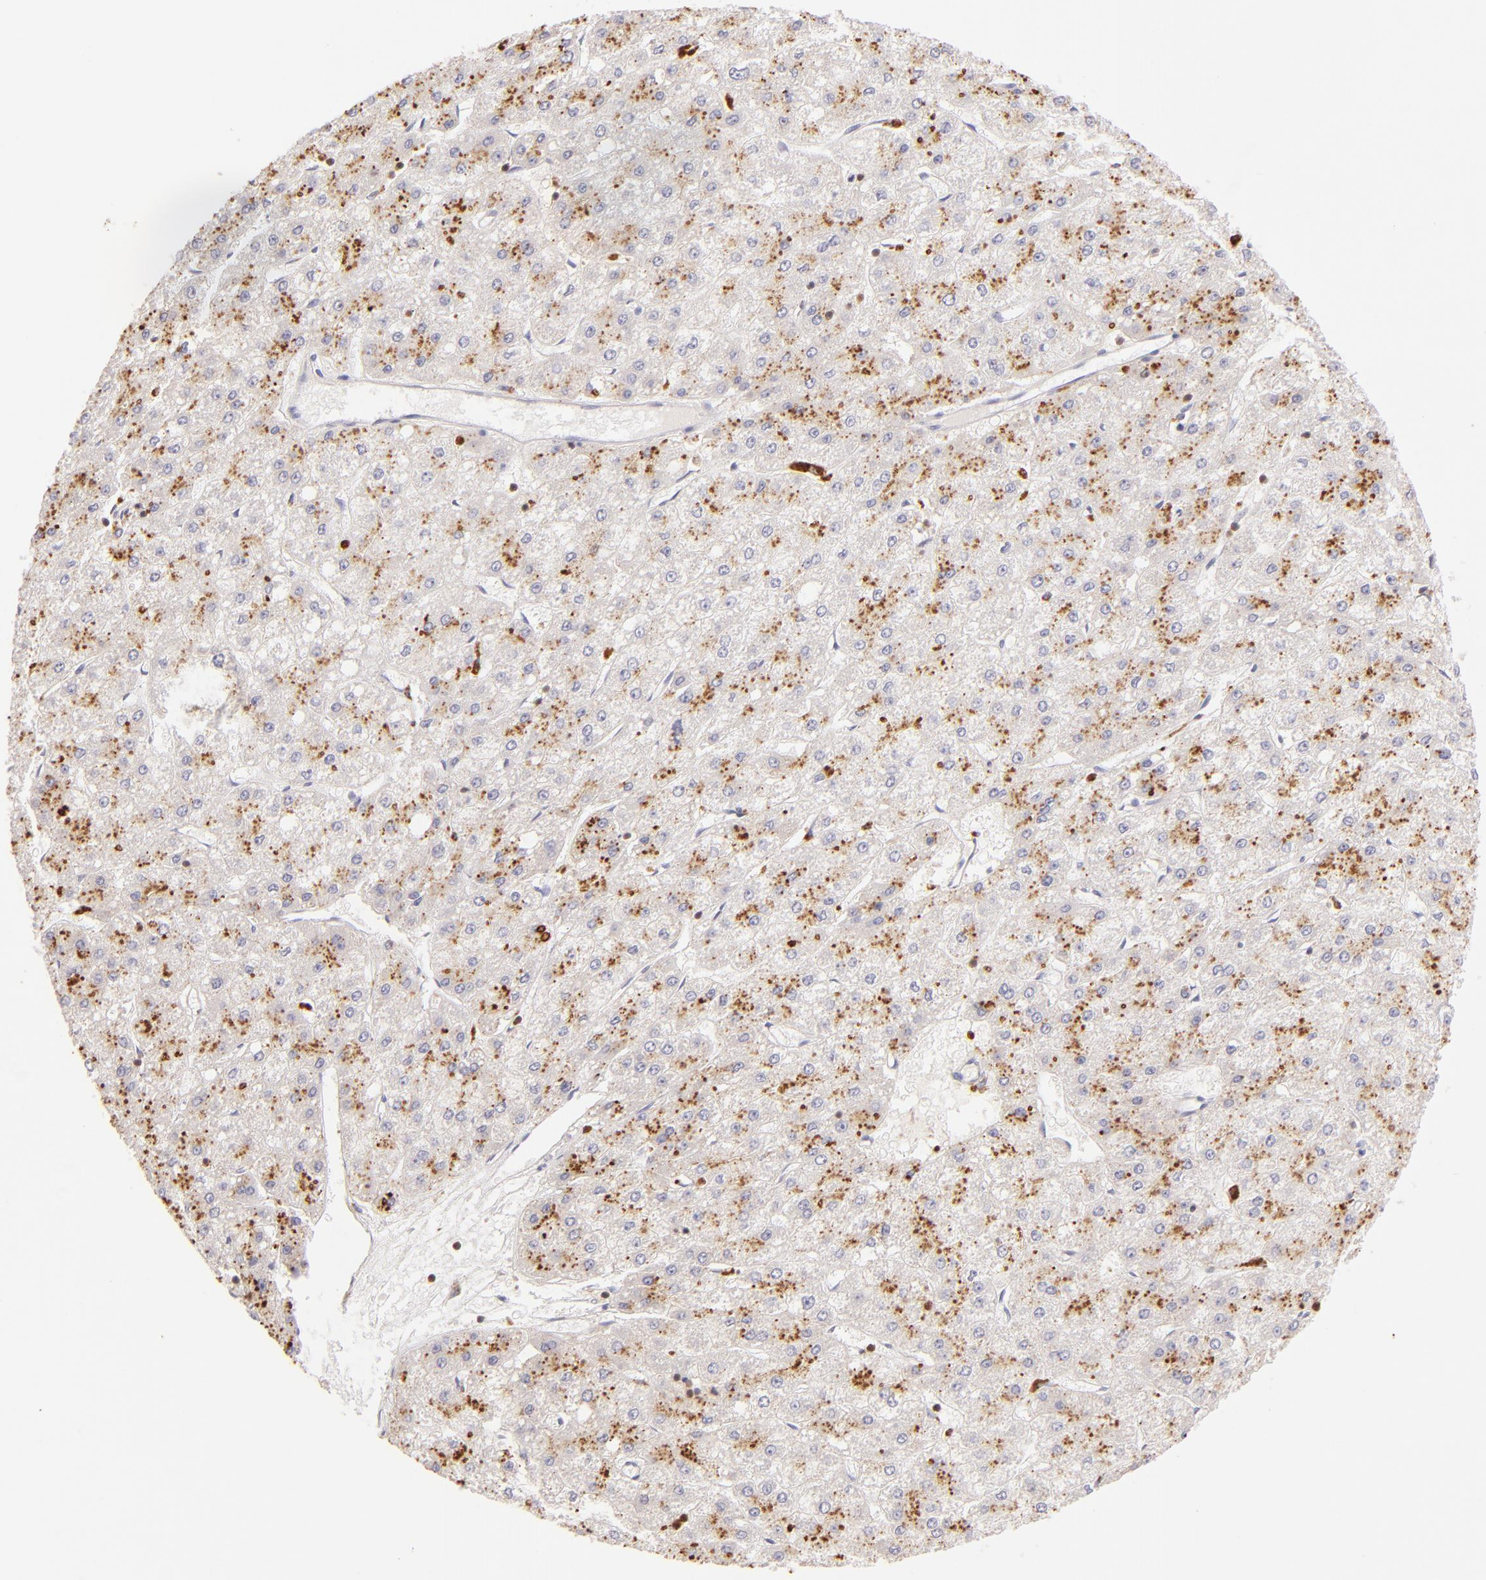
{"staining": {"intensity": "strong", "quantity": "25%-75%", "location": "cytoplasmic/membranous"}, "tissue": "liver cancer", "cell_type": "Tumor cells", "image_type": "cancer", "snomed": [{"axis": "morphology", "description": "Carcinoma, Hepatocellular, NOS"}, {"axis": "topography", "description": "Liver"}], "caption": "Immunohistochemistry (IHC) of human liver cancer (hepatocellular carcinoma) displays high levels of strong cytoplasmic/membranous expression in about 25%-75% of tumor cells. (DAB (3,3'-diaminobenzidine) IHC with brightfield microscopy, high magnification).", "gene": "ZAP70", "patient": {"sex": "female", "age": 52}}